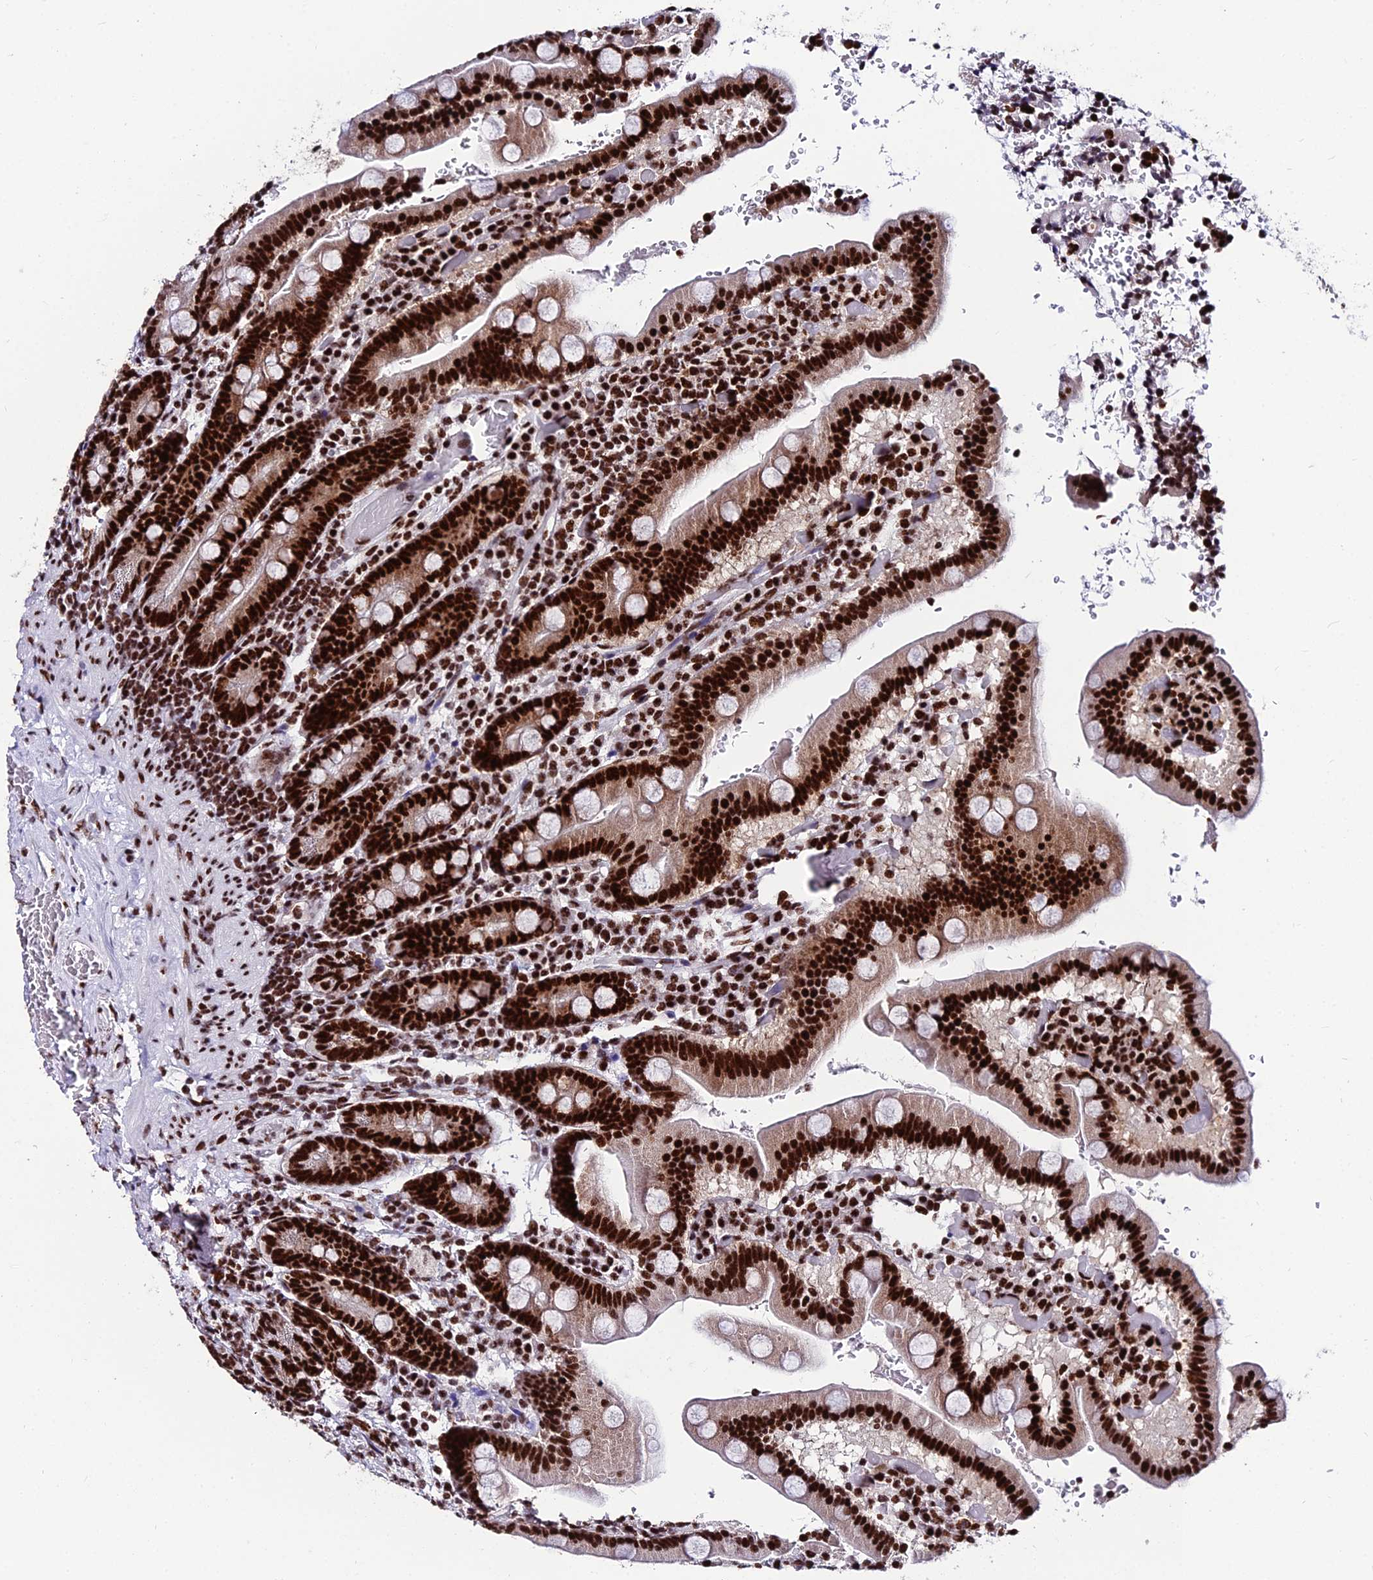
{"staining": {"intensity": "strong", "quantity": ">75%", "location": "nuclear"}, "tissue": "duodenum", "cell_type": "Glandular cells", "image_type": "normal", "snomed": [{"axis": "morphology", "description": "Normal tissue, NOS"}, {"axis": "topography", "description": "Duodenum"}], "caption": "High-power microscopy captured an immunohistochemistry (IHC) histopathology image of unremarkable duodenum, revealing strong nuclear staining in about >75% of glandular cells.", "gene": "HNRNPH1", "patient": {"sex": "female", "age": 62}}